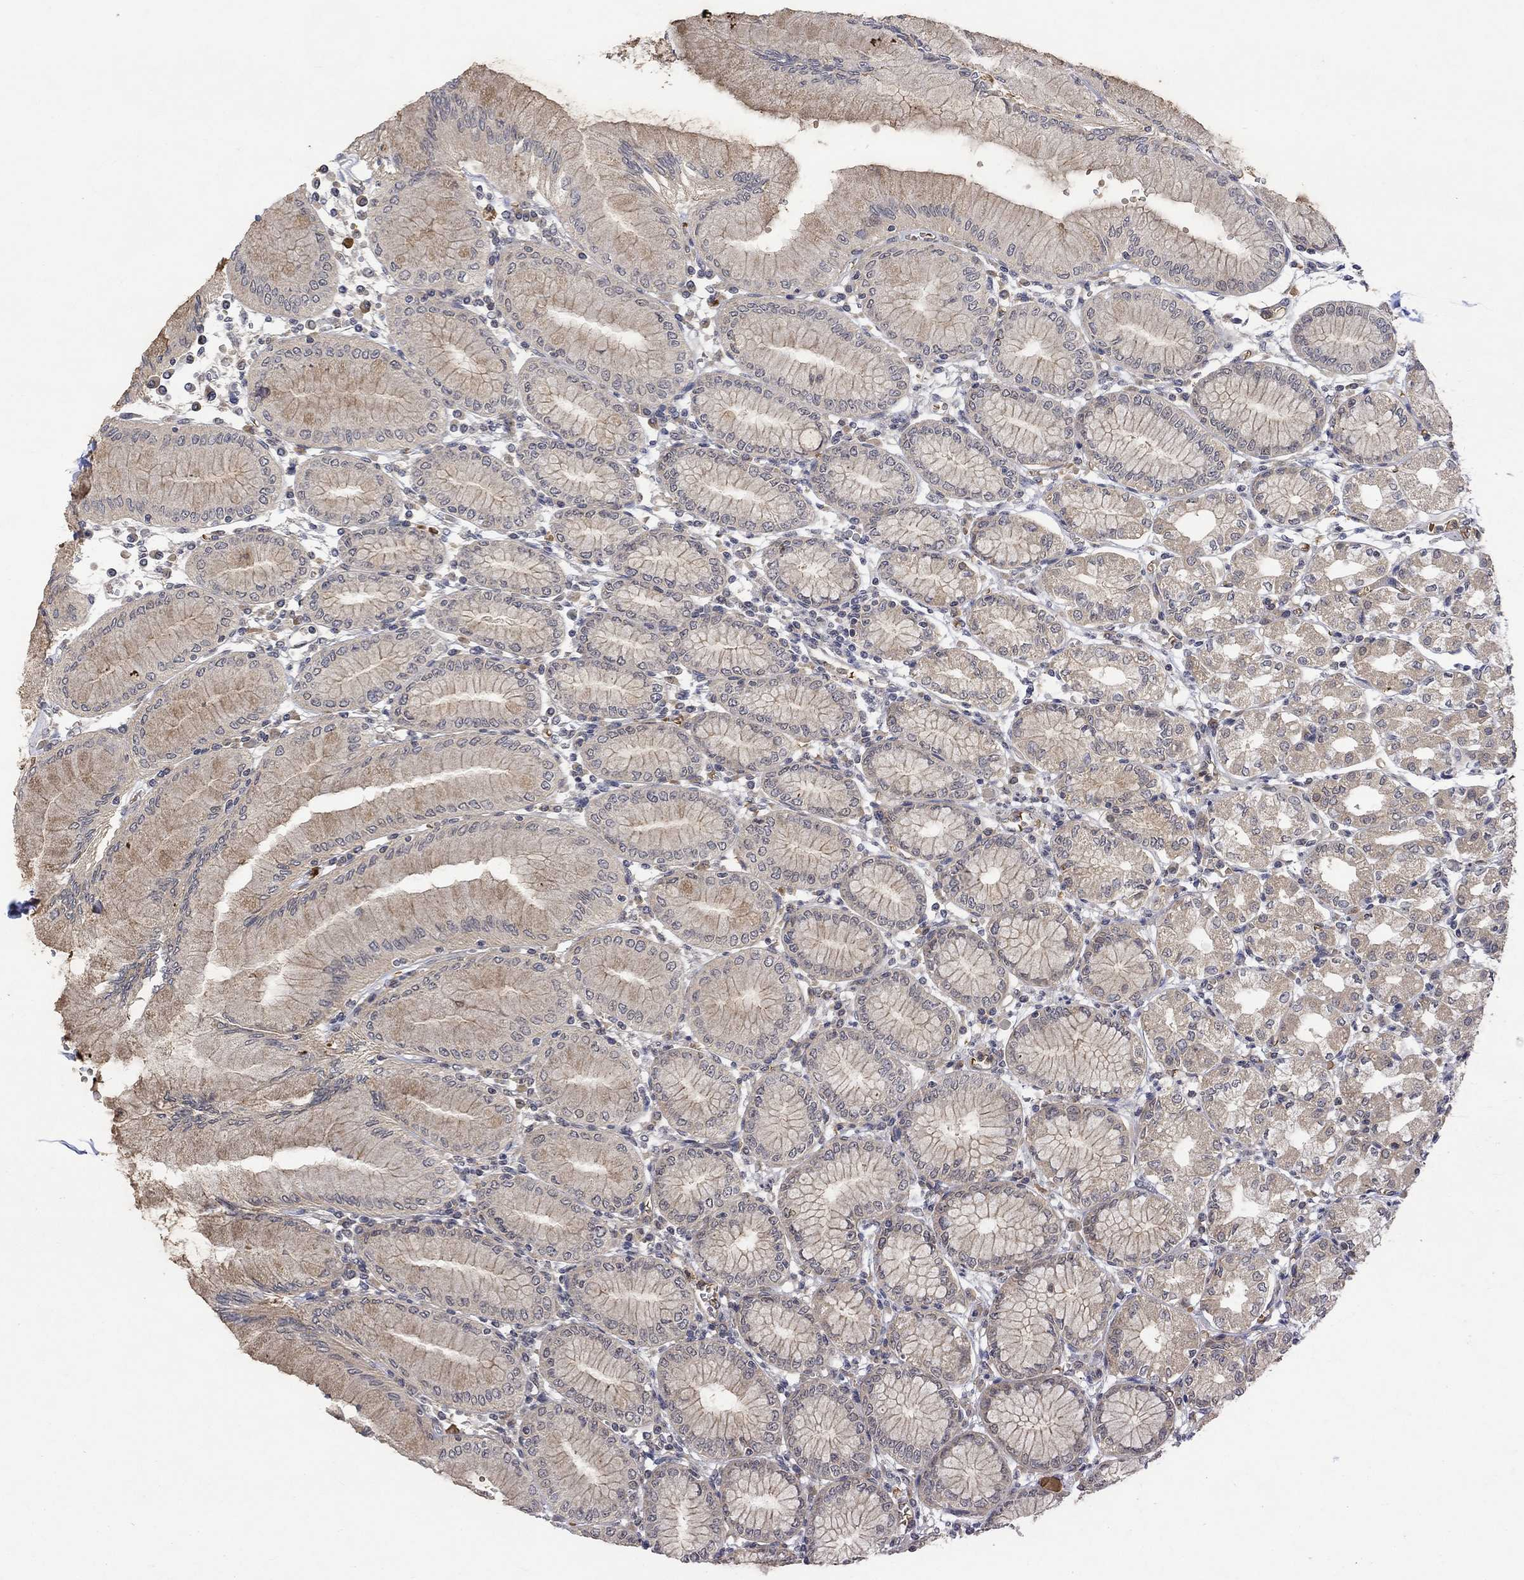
{"staining": {"intensity": "weak", "quantity": "25%-75%", "location": "cytoplasmic/membranous"}, "tissue": "stomach", "cell_type": "Glandular cells", "image_type": "normal", "snomed": [{"axis": "morphology", "description": "Normal tissue, NOS"}, {"axis": "topography", "description": "Skeletal muscle"}, {"axis": "topography", "description": "Stomach"}], "caption": "Protein expression analysis of normal stomach exhibits weak cytoplasmic/membranous positivity in about 25%-75% of glandular cells. (Brightfield microscopy of DAB IHC at high magnification).", "gene": "GRIN2D", "patient": {"sex": "female", "age": 57}}